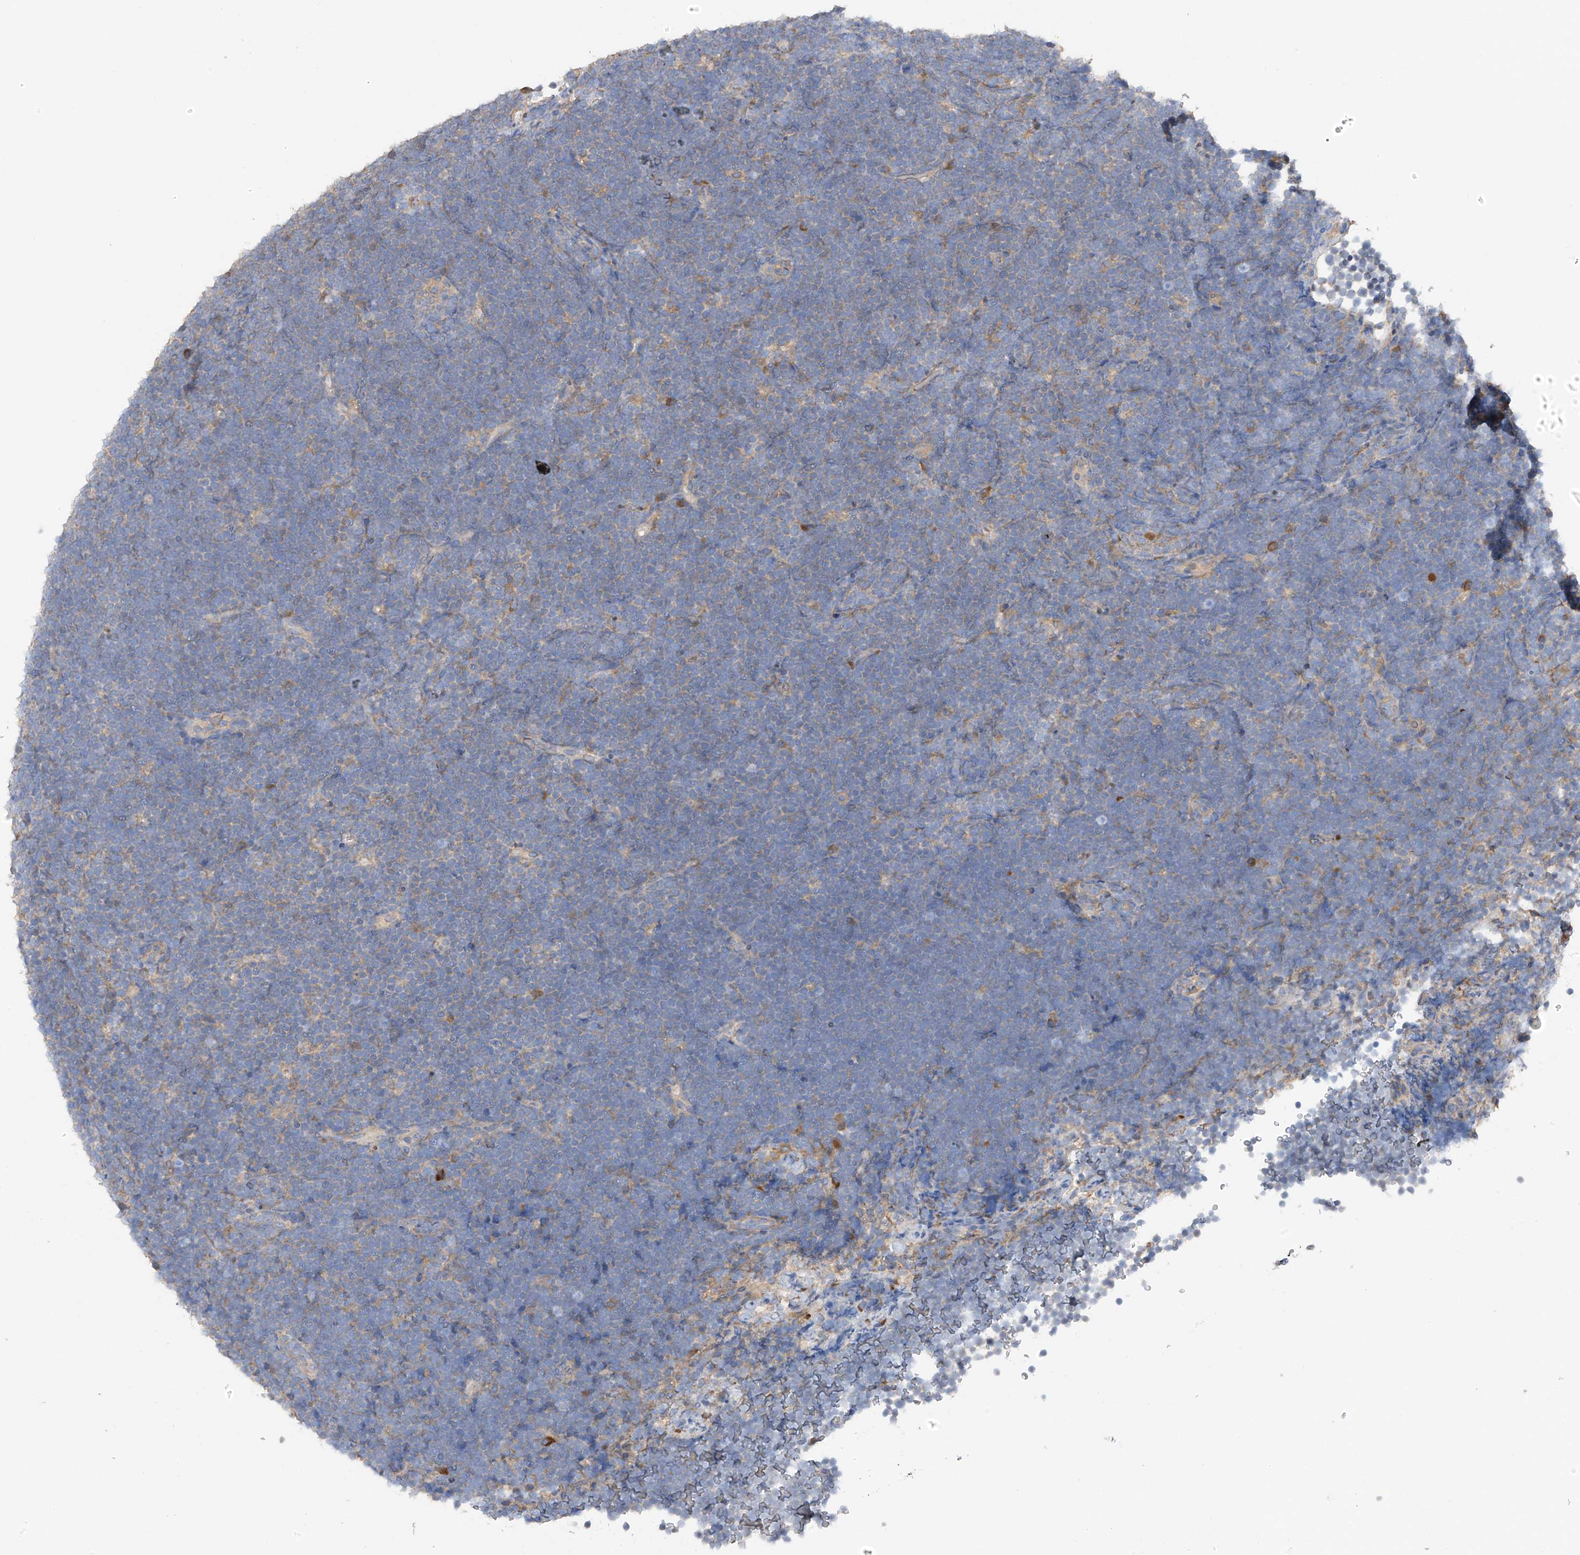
{"staining": {"intensity": "negative", "quantity": "none", "location": "none"}, "tissue": "lymphoma", "cell_type": "Tumor cells", "image_type": "cancer", "snomed": [{"axis": "morphology", "description": "Malignant lymphoma, non-Hodgkin's type, High grade"}, {"axis": "topography", "description": "Lymph node"}], "caption": "There is no significant positivity in tumor cells of lymphoma. (DAB (3,3'-diaminobenzidine) immunohistochemistry, high magnification).", "gene": "GALNTL6", "patient": {"sex": "male", "age": 13}}